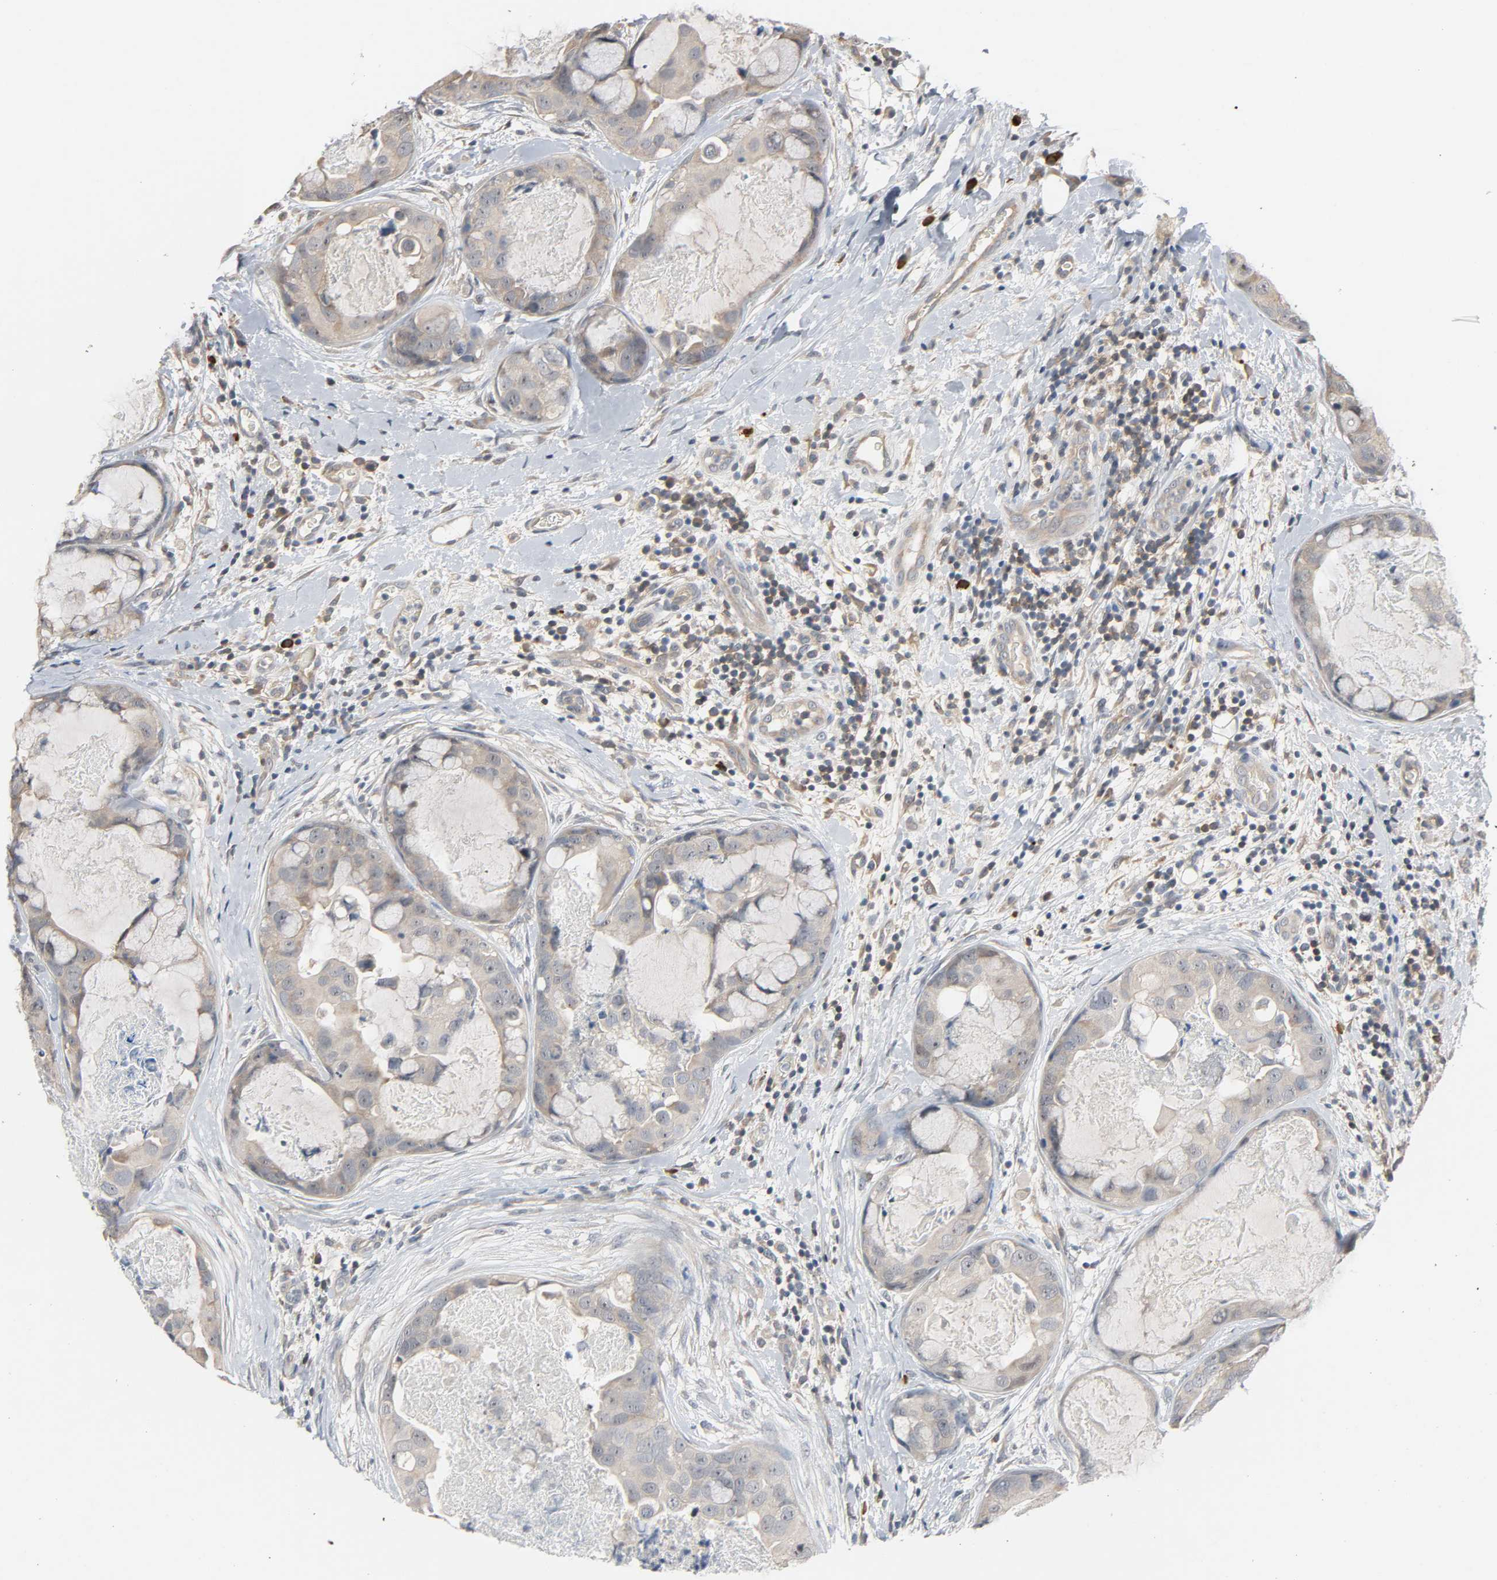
{"staining": {"intensity": "weak", "quantity": ">75%", "location": "cytoplasmic/membranous"}, "tissue": "breast cancer", "cell_type": "Tumor cells", "image_type": "cancer", "snomed": [{"axis": "morphology", "description": "Duct carcinoma"}, {"axis": "topography", "description": "Breast"}], "caption": "Invasive ductal carcinoma (breast) stained with DAB immunohistochemistry (IHC) displays low levels of weak cytoplasmic/membranous staining in about >75% of tumor cells. Nuclei are stained in blue.", "gene": "CD4", "patient": {"sex": "female", "age": 40}}